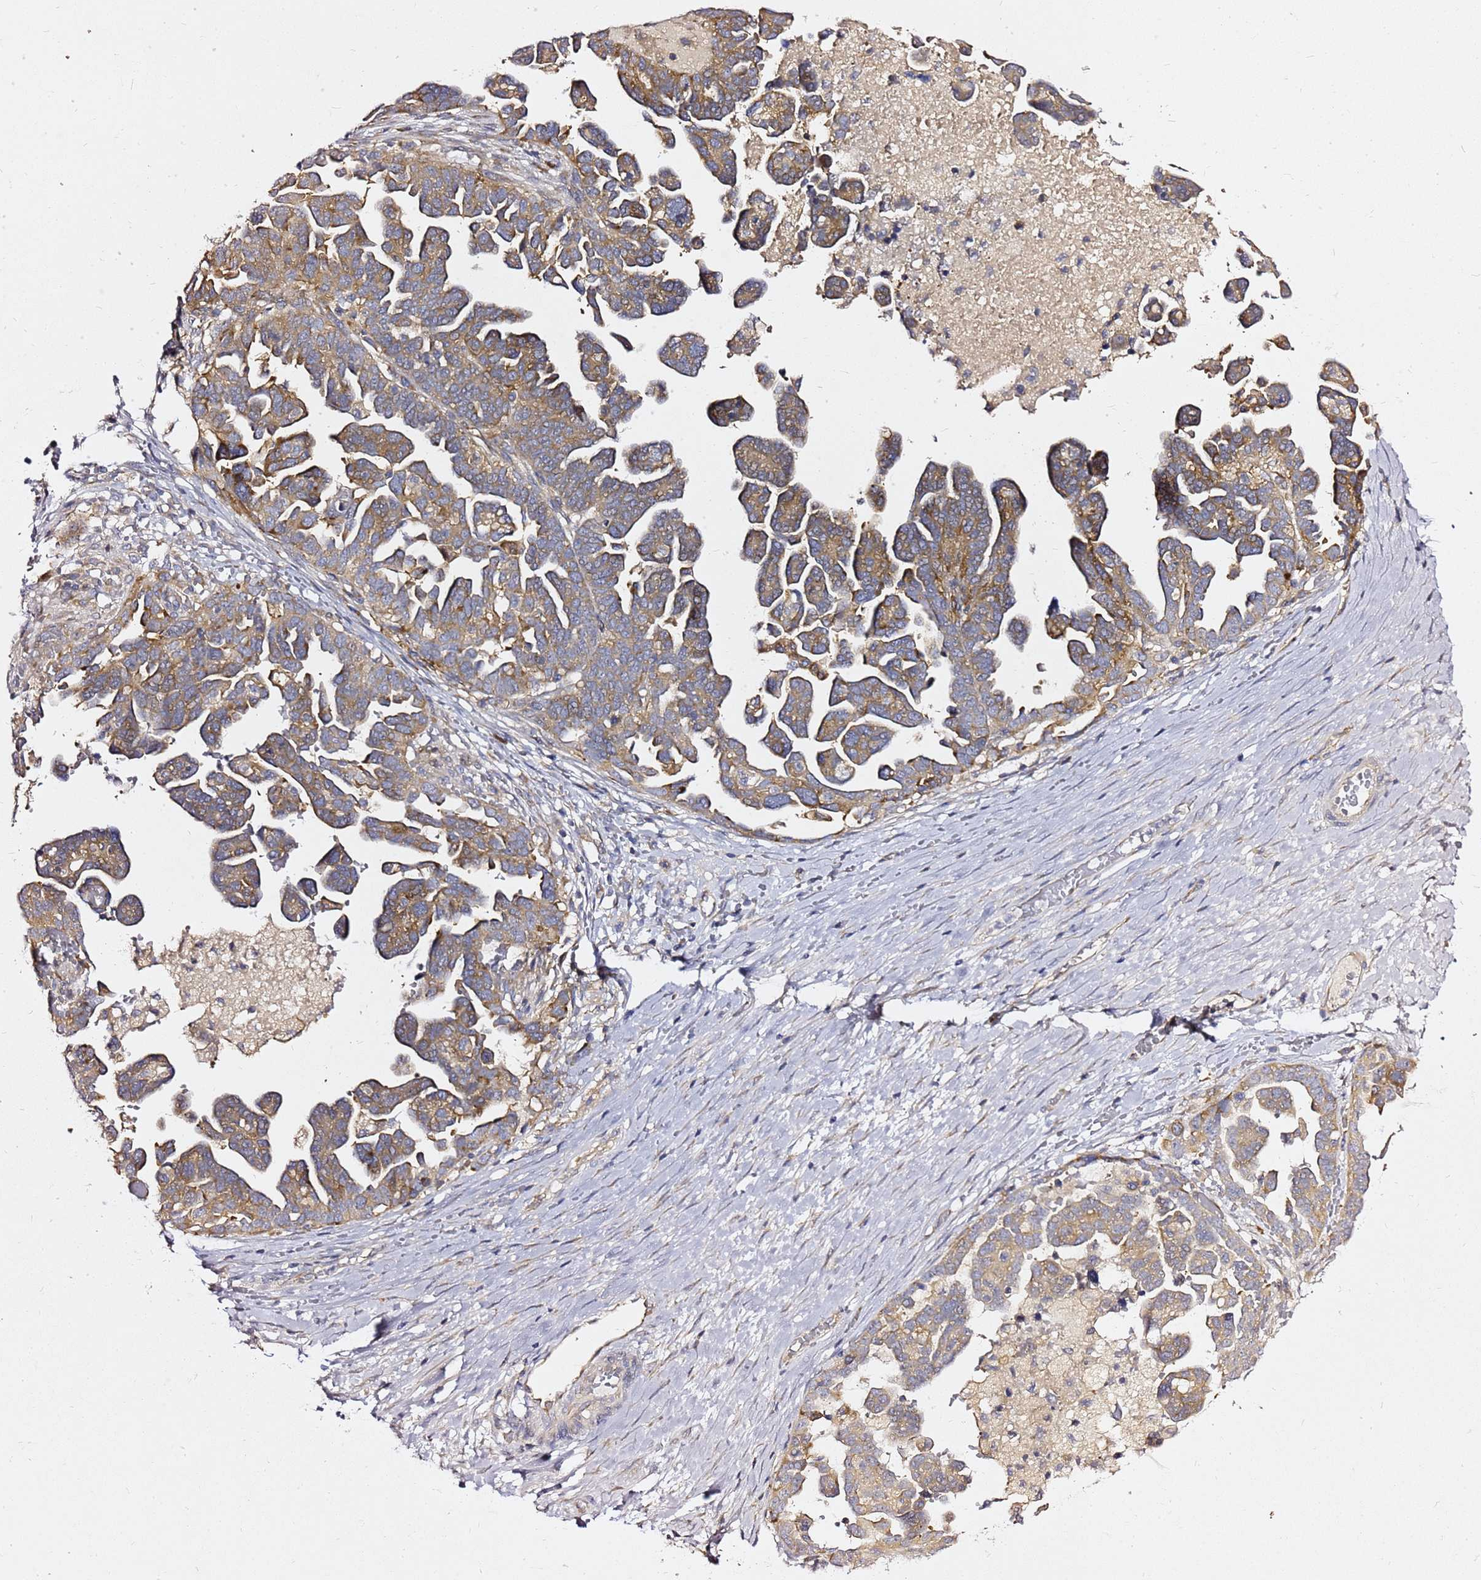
{"staining": {"intensity": "moderate", "quantity": ">75%", "location": "cytoplasmic/membranous"}, "tissue": "ovarian cancer", "cell_type": "Tumor cells", "image_type": "cancer", "snomed": [{"axis": "morphology", "description": "Cystadenocarcinoma, serous, NOS"}, {"axis": "topography", "description": "Ovary"}], "caption": "A brown stain shows moderate cytoplasmic/membranous expression of a protein in ovarian serous cystadenocarcinoma tumor cells. Using DAB (brown) and hematoxylin (blue) stains, captured at high magnification using brightfield microscopy.", "gene": "MON1B", "patient": {"sex": "female", "age": 54}}